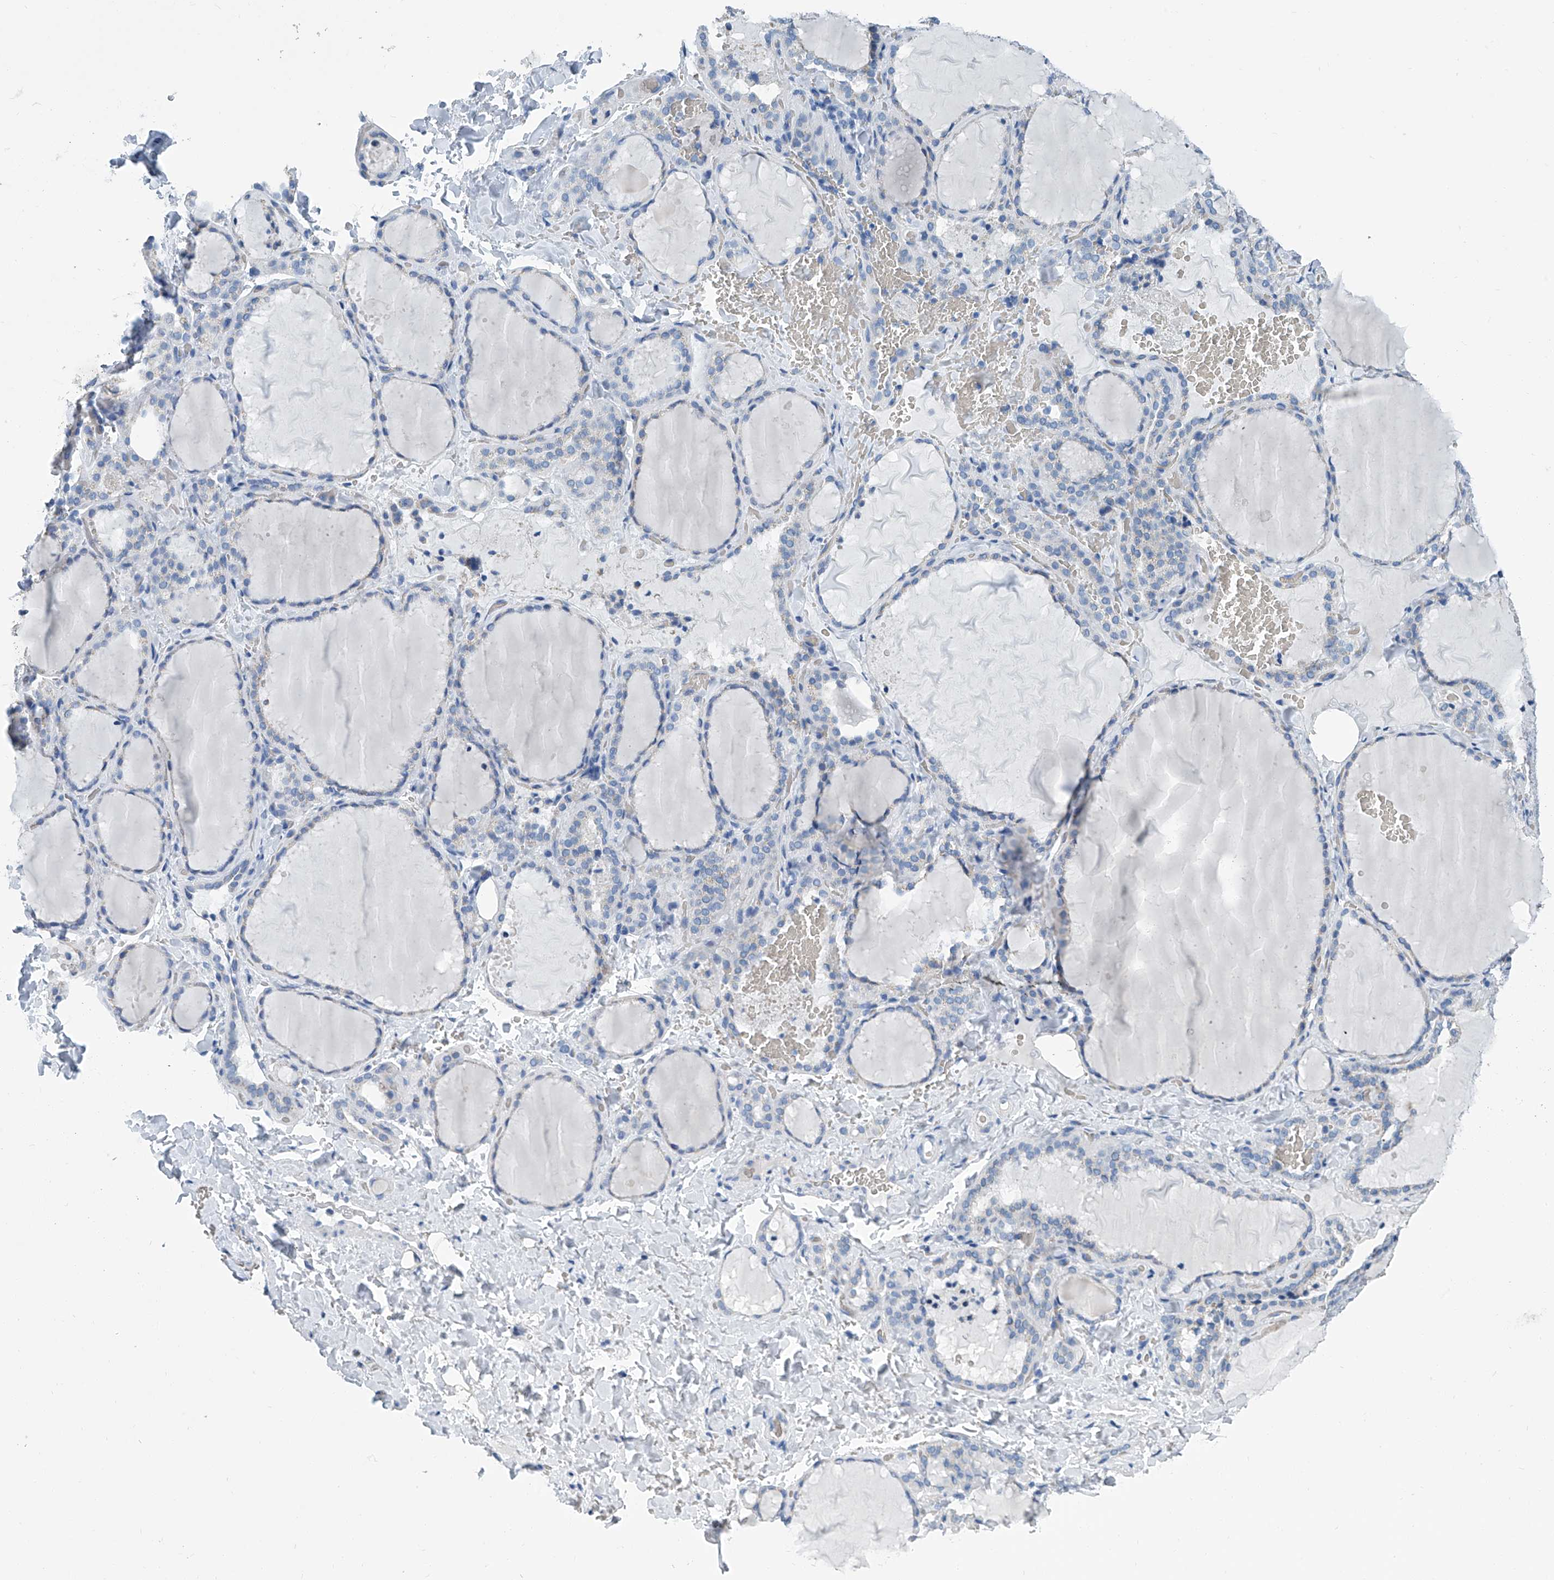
{"staining": {"intensity": "negative", "quantity": "none", "location": "none"}, "tissue": "thyroid gland", "cell_type": "Glandular cells", "image_type": "normal", "snomed": [{"axis": "morphology", "description": "Normal tissue, NOS"}, {"axis": "topography", "description": "Thyroid gland"}], "caption": "The micrograph demonstrates no significant staining in glandular cells of thyroid gland. The staining is performed using DAB (3,3'-diaminobenzidine) brown chromogen with nuclei counter-stained in using hematoxylin.", "gene": "MT", "patient": {"sex": "female", "age": 22}}